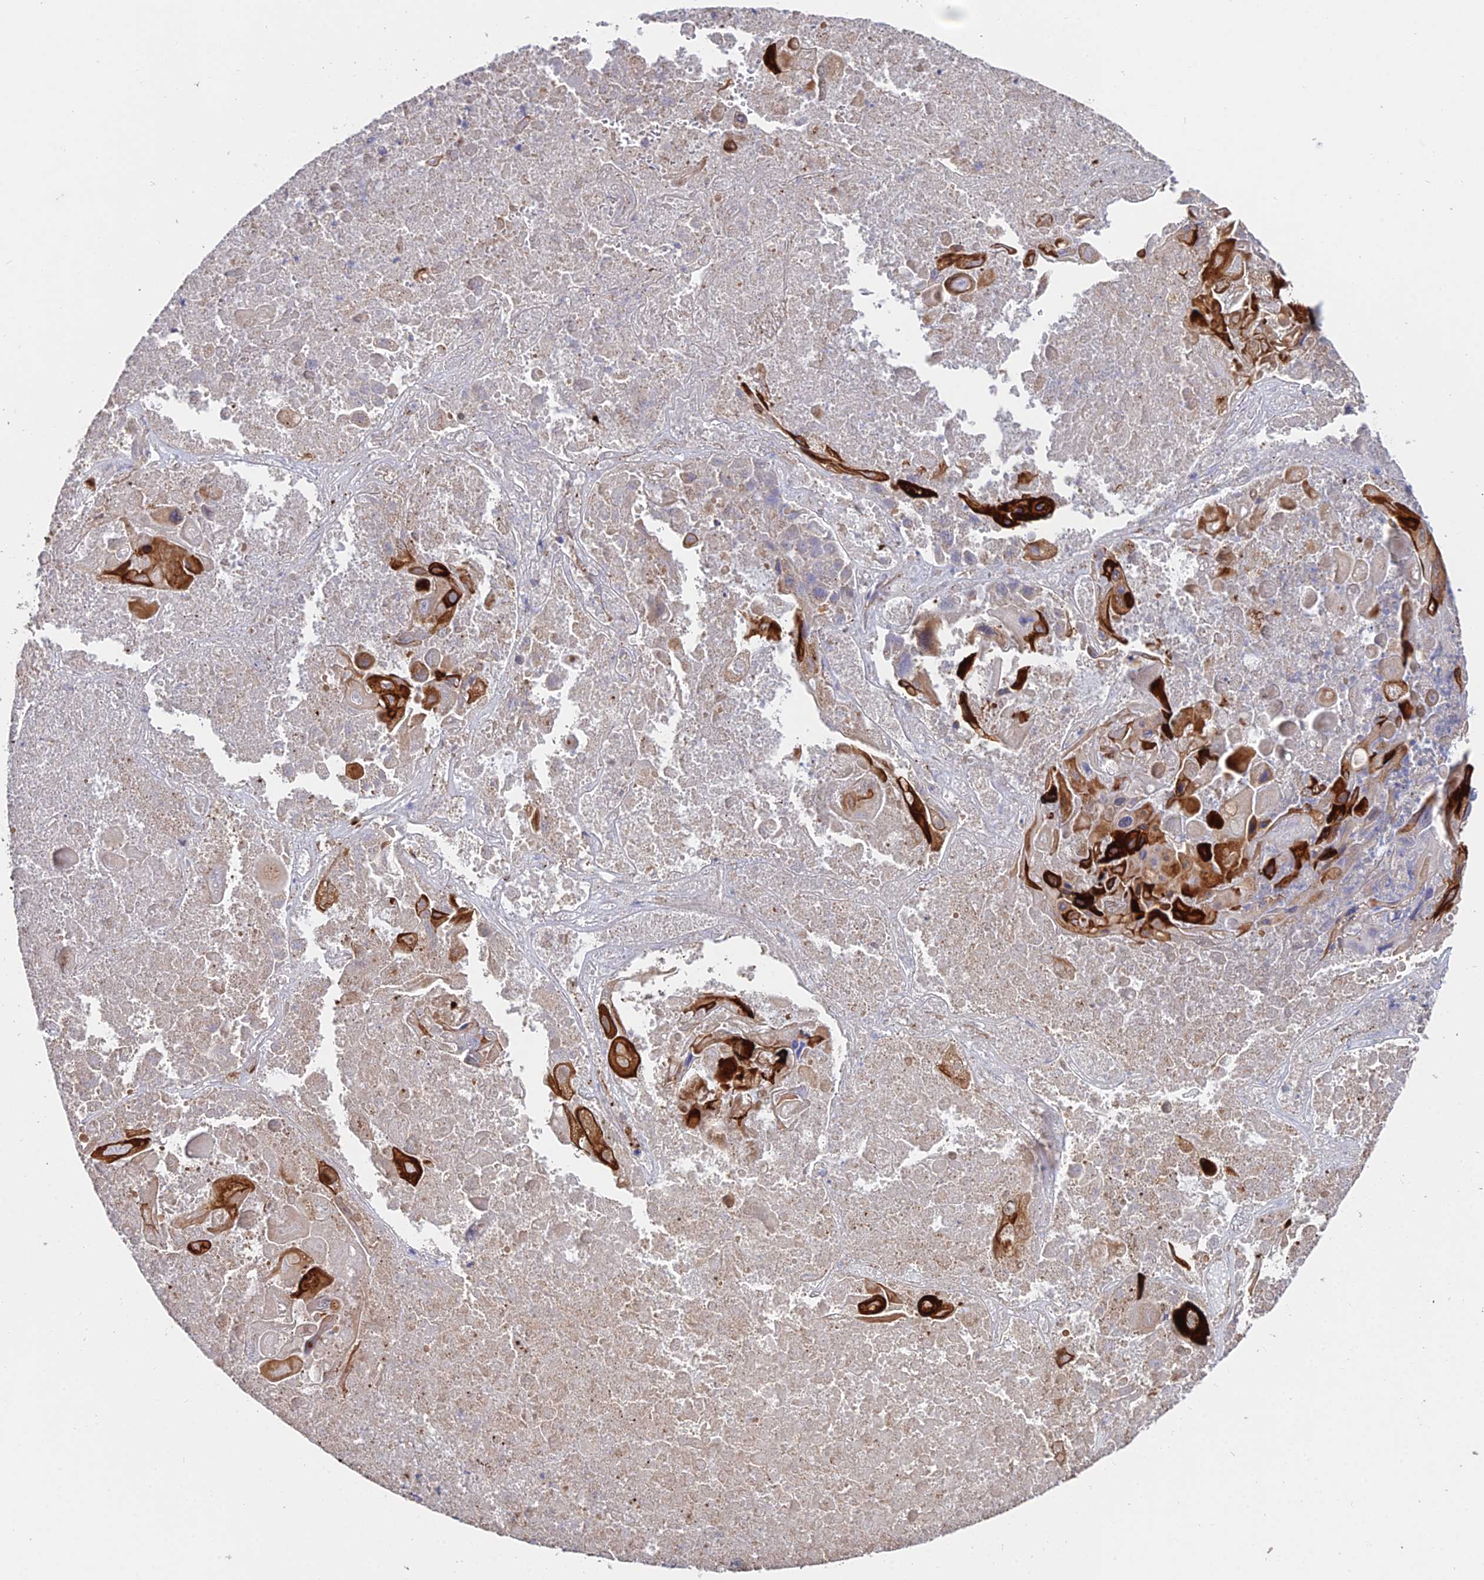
{"staining": {"intensity": "strong", "quantity": "<25%", "location": "cytoplasmic/membranous"}, "tissue": "lung cancer", "cell_type": "Tumor cells", "image_type": "cancer", "snomed": [{"axis": "morphology", "description": "Squamous cell carcinoma, NOS"}, {"axis": "topography", "description": "Lung"}], "caption": "Immunohistochemical staining of human lung squamous cell carcinoma displays medium levels of strong cytoplasmic/membranous protein expression in about <25% of tumor cells. (DAB IHC with brightfield microscopy, high magnification).", "gene": "CDC37L1", "patient": {"sex": "male", "age": 61}}